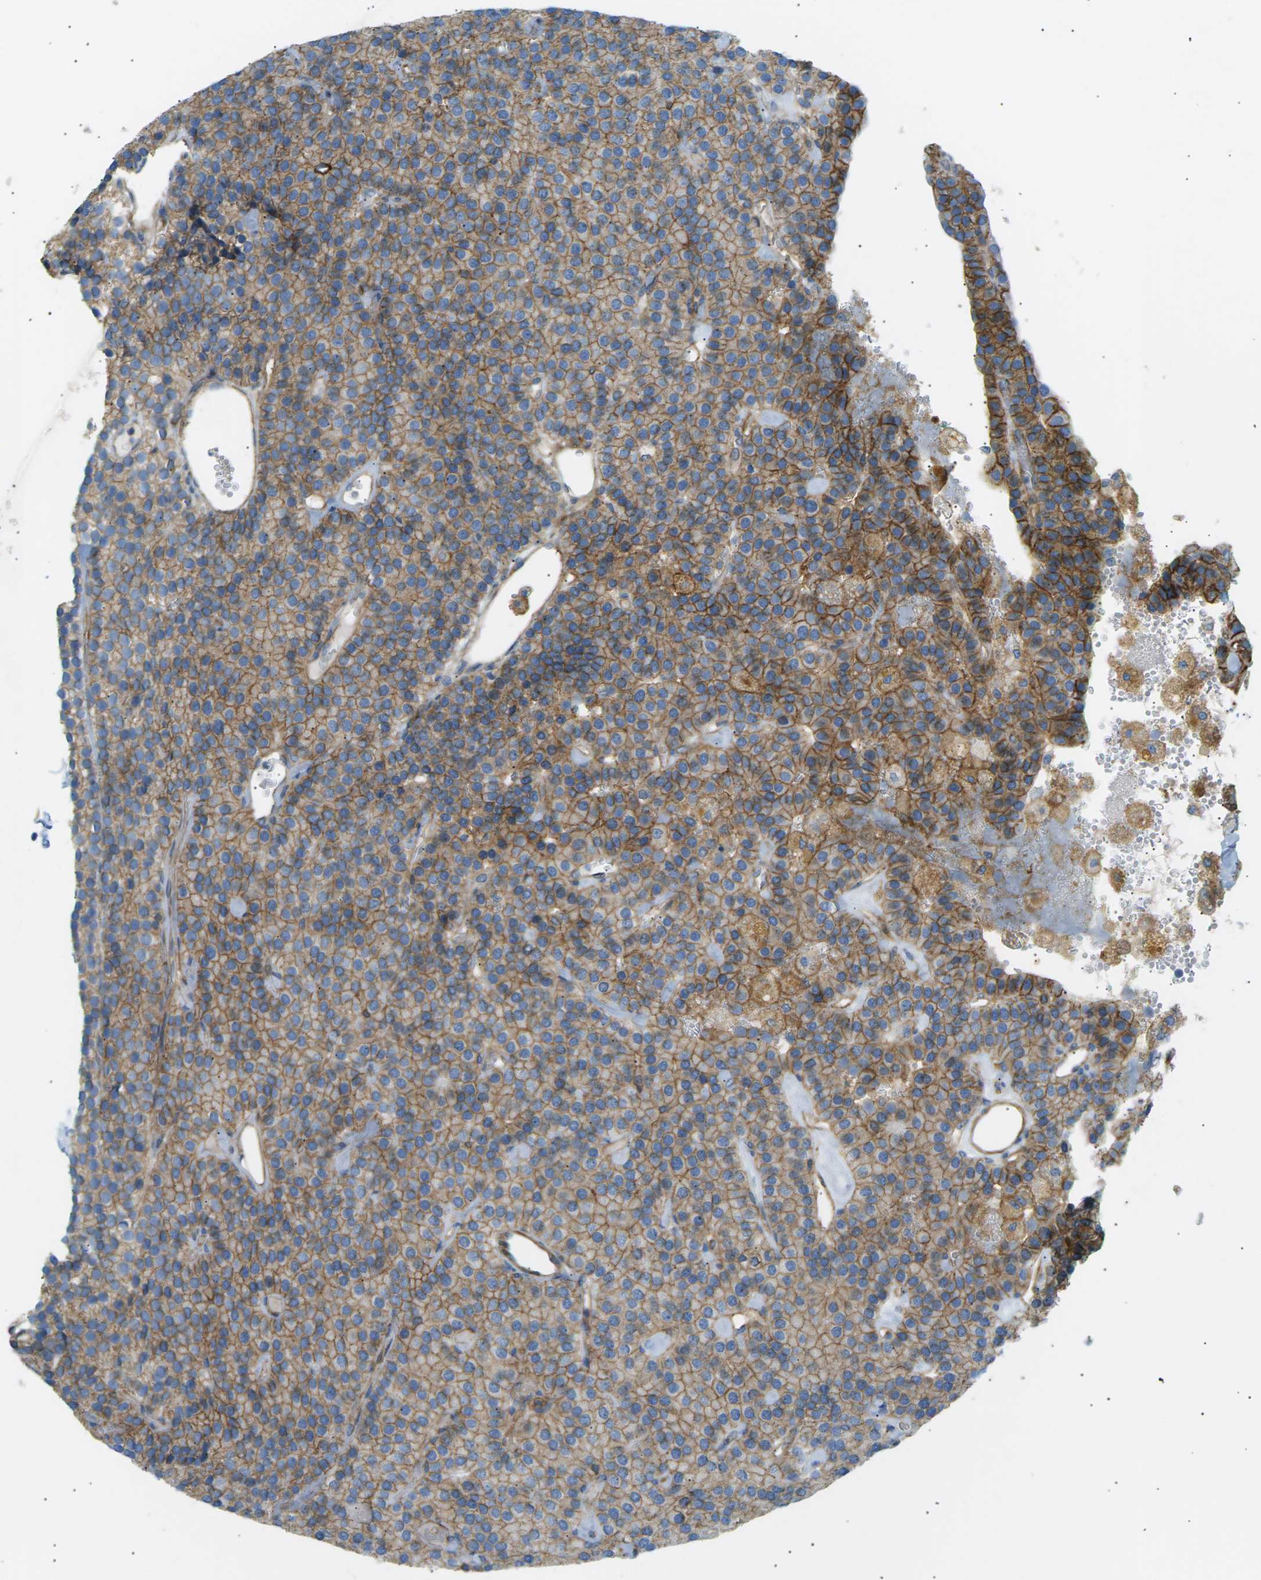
{"staining": {"intensity": "moderate", "quantity": ">75%", "location": "cytoplasmic/membranous"}, "tissue": "parathyroid gland", "cell_type": "Glandular cells", "image_type": "normal", "snomed": [{"axis": "morphology", "description": "Normal tissue, NOS"}, {"axis": "morphology", "description": "Adenoma, NOS"}, {"axis": "topography", "description": "Parathyroid gland"}], "caption": "Glandular cells display moderate cytoplasmic/membranous positivity in about >75% of cells in unremarkable parathyroid gland. (Stains: DAB in brown, nuclei in blue, Microscopy: brightfield microscopy at high magnification).", "gene": "ATP2B4", "patient": {"sex": "female", "age": 86}}